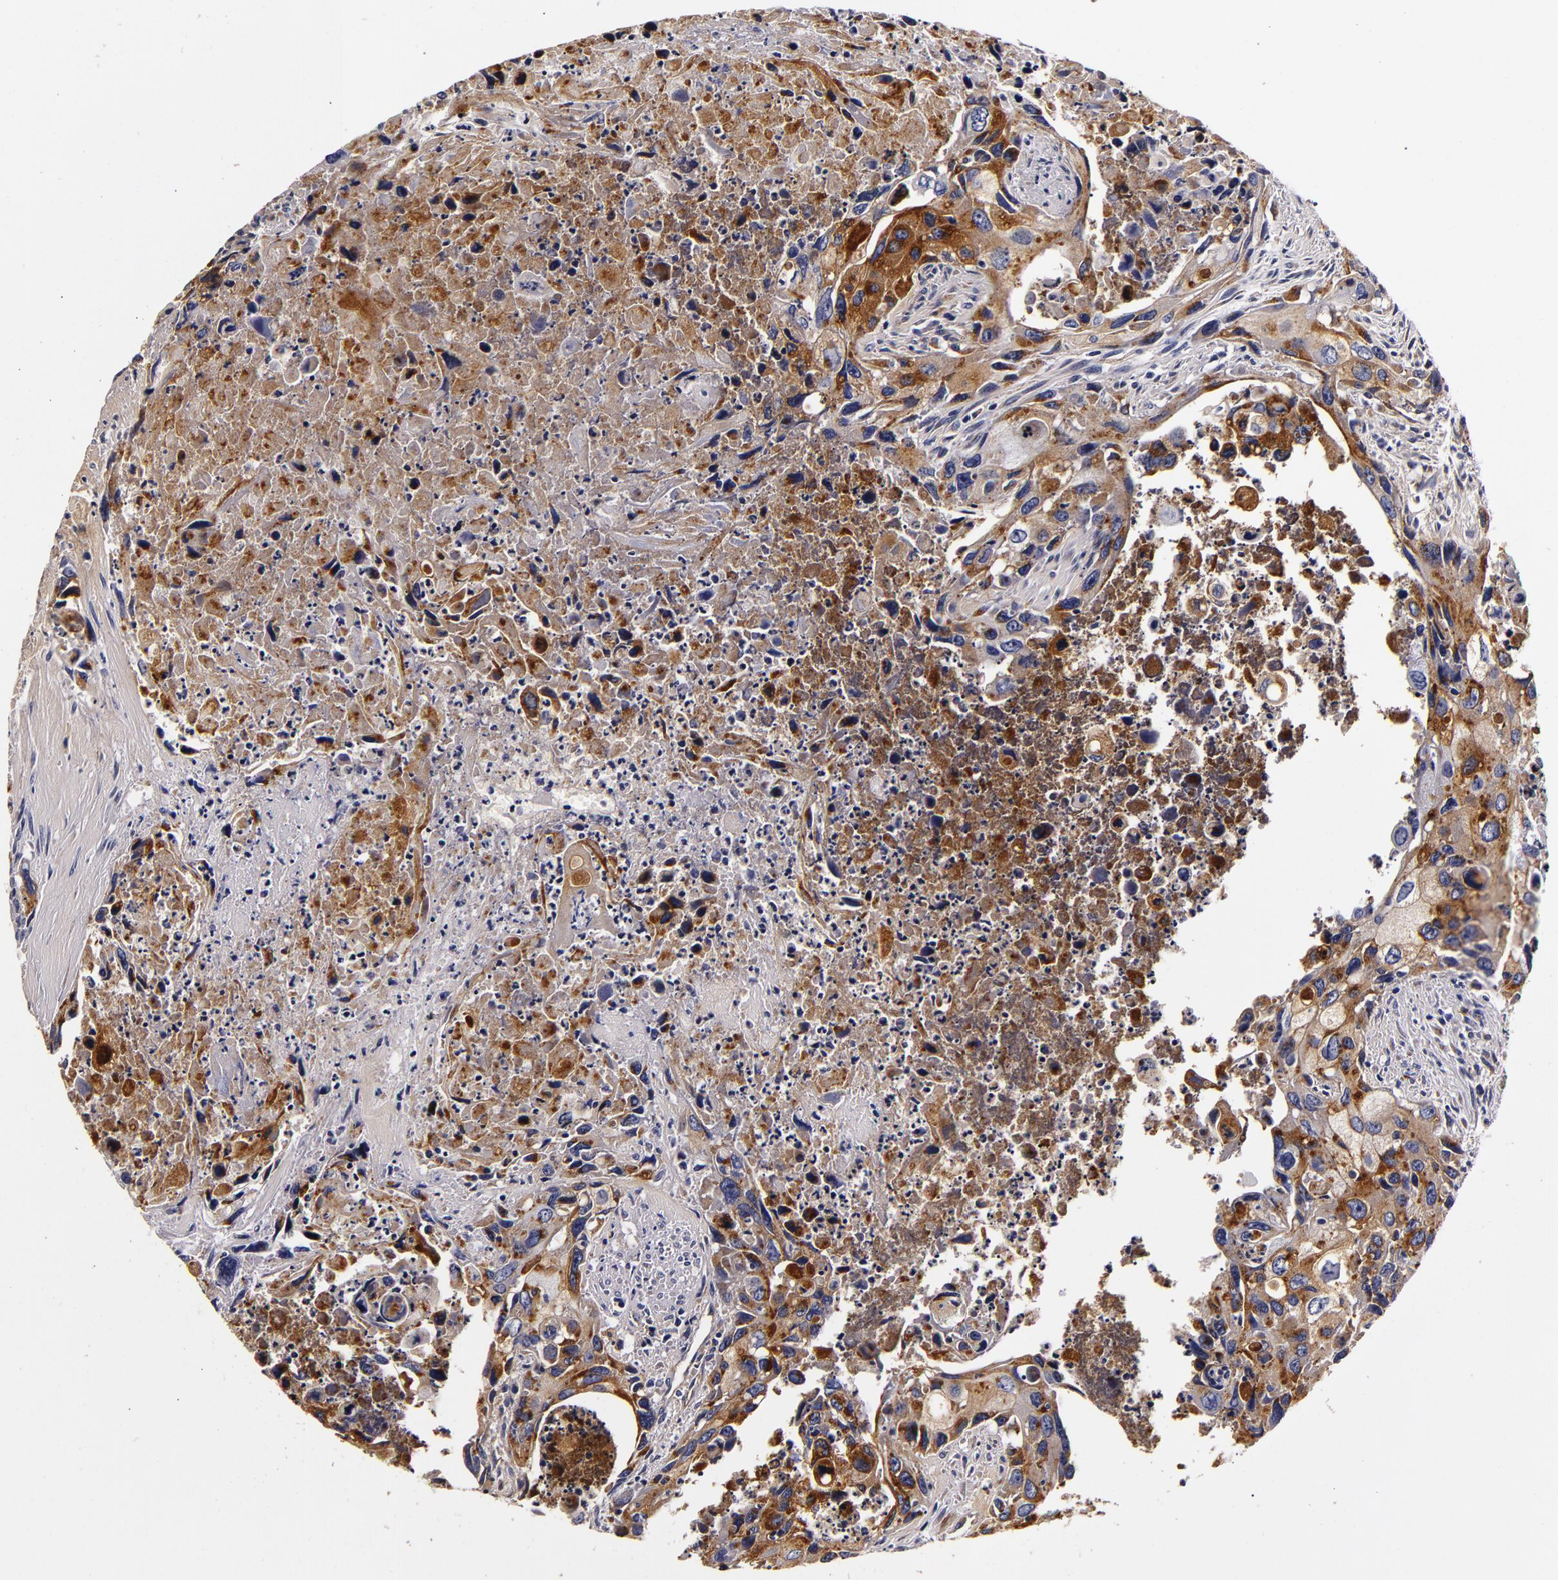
{"staining": {"intensity": "moderate", "quantity": "<25%", "location": "cytoplasmic/membranous"}, "tissue": "urothelial cancer", "cell_type": "Tumor cells", "image_type": "cancer", "snomed": [{"axis": "morphology", "description": "Urothelial carcinoma, High grade"}, {"axis": "topography", "description": "Urinary bladder"}], "caption": "Immunohistochemical staining of human urothelial carcinoma (high-grade) displays low levels of moderate cytoplasmic/membranous expression in approximately <25% of tumor cells.", "gene": "LGALS3BP", "patient": {"sex": "male", "age": 71}}